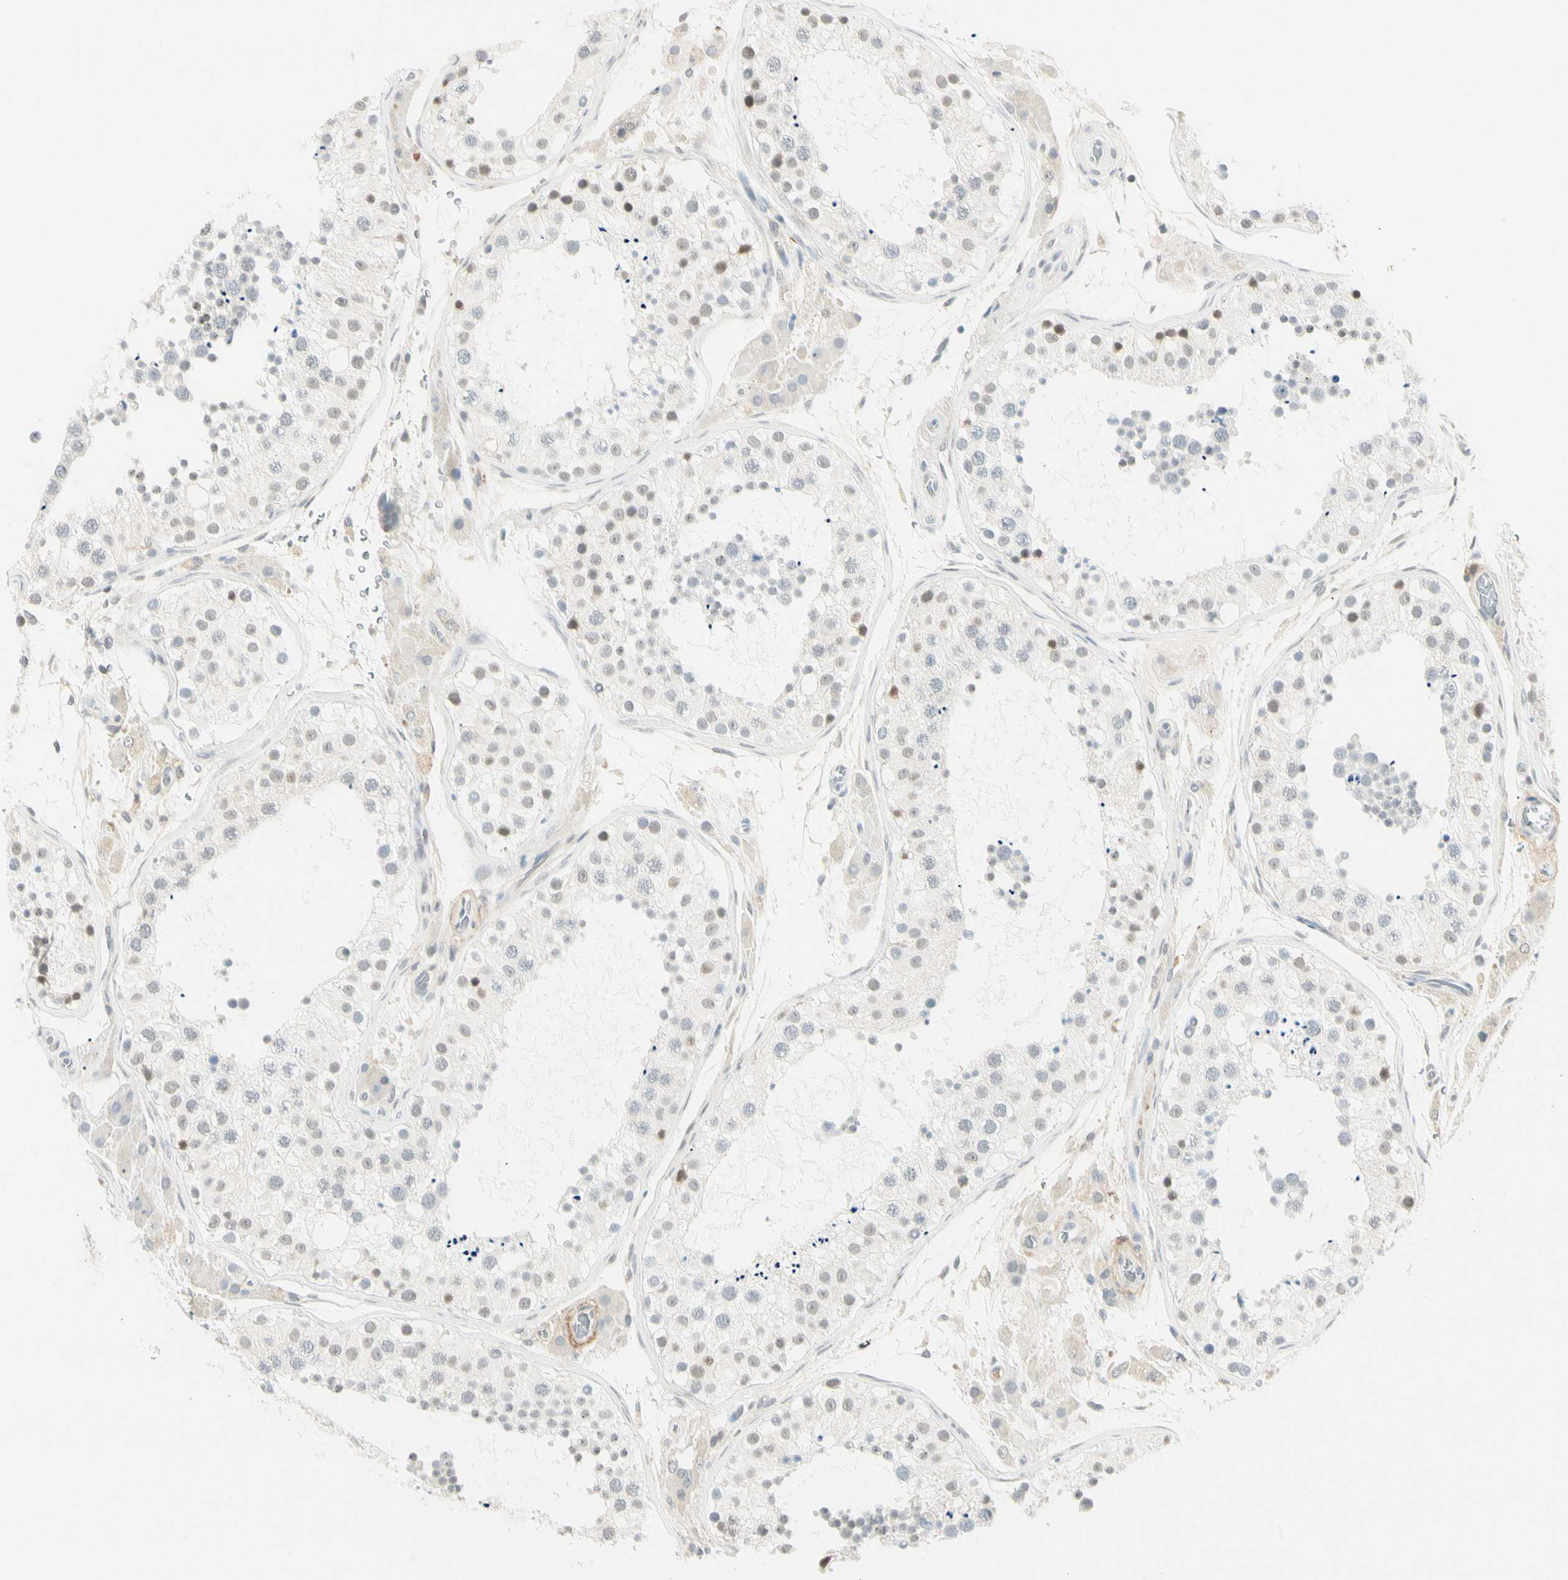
{"staining": {"intensity": "weak", "quantity": "<25%", "location": "nuclear"}, "tissue": "testis", "cell_type": "Cells in seminiferous ducts", "image_type": "normal", "snomed": [{"axis": "morphology", "description": "Normal tissue, NOS"}, {"axis": "topography", "description": "Testis"}, {"axis": "topography", "description": "Epididymis"}], "caption": "IHC micrograph of unremarkable testis: human testis stained with DAB (3,3'-diaminobenzidine) reveals no significant protein staining in cells in seminiferous ducts.", "gene": "ASPN", "patient": {"sex": "male", "age": 26}}